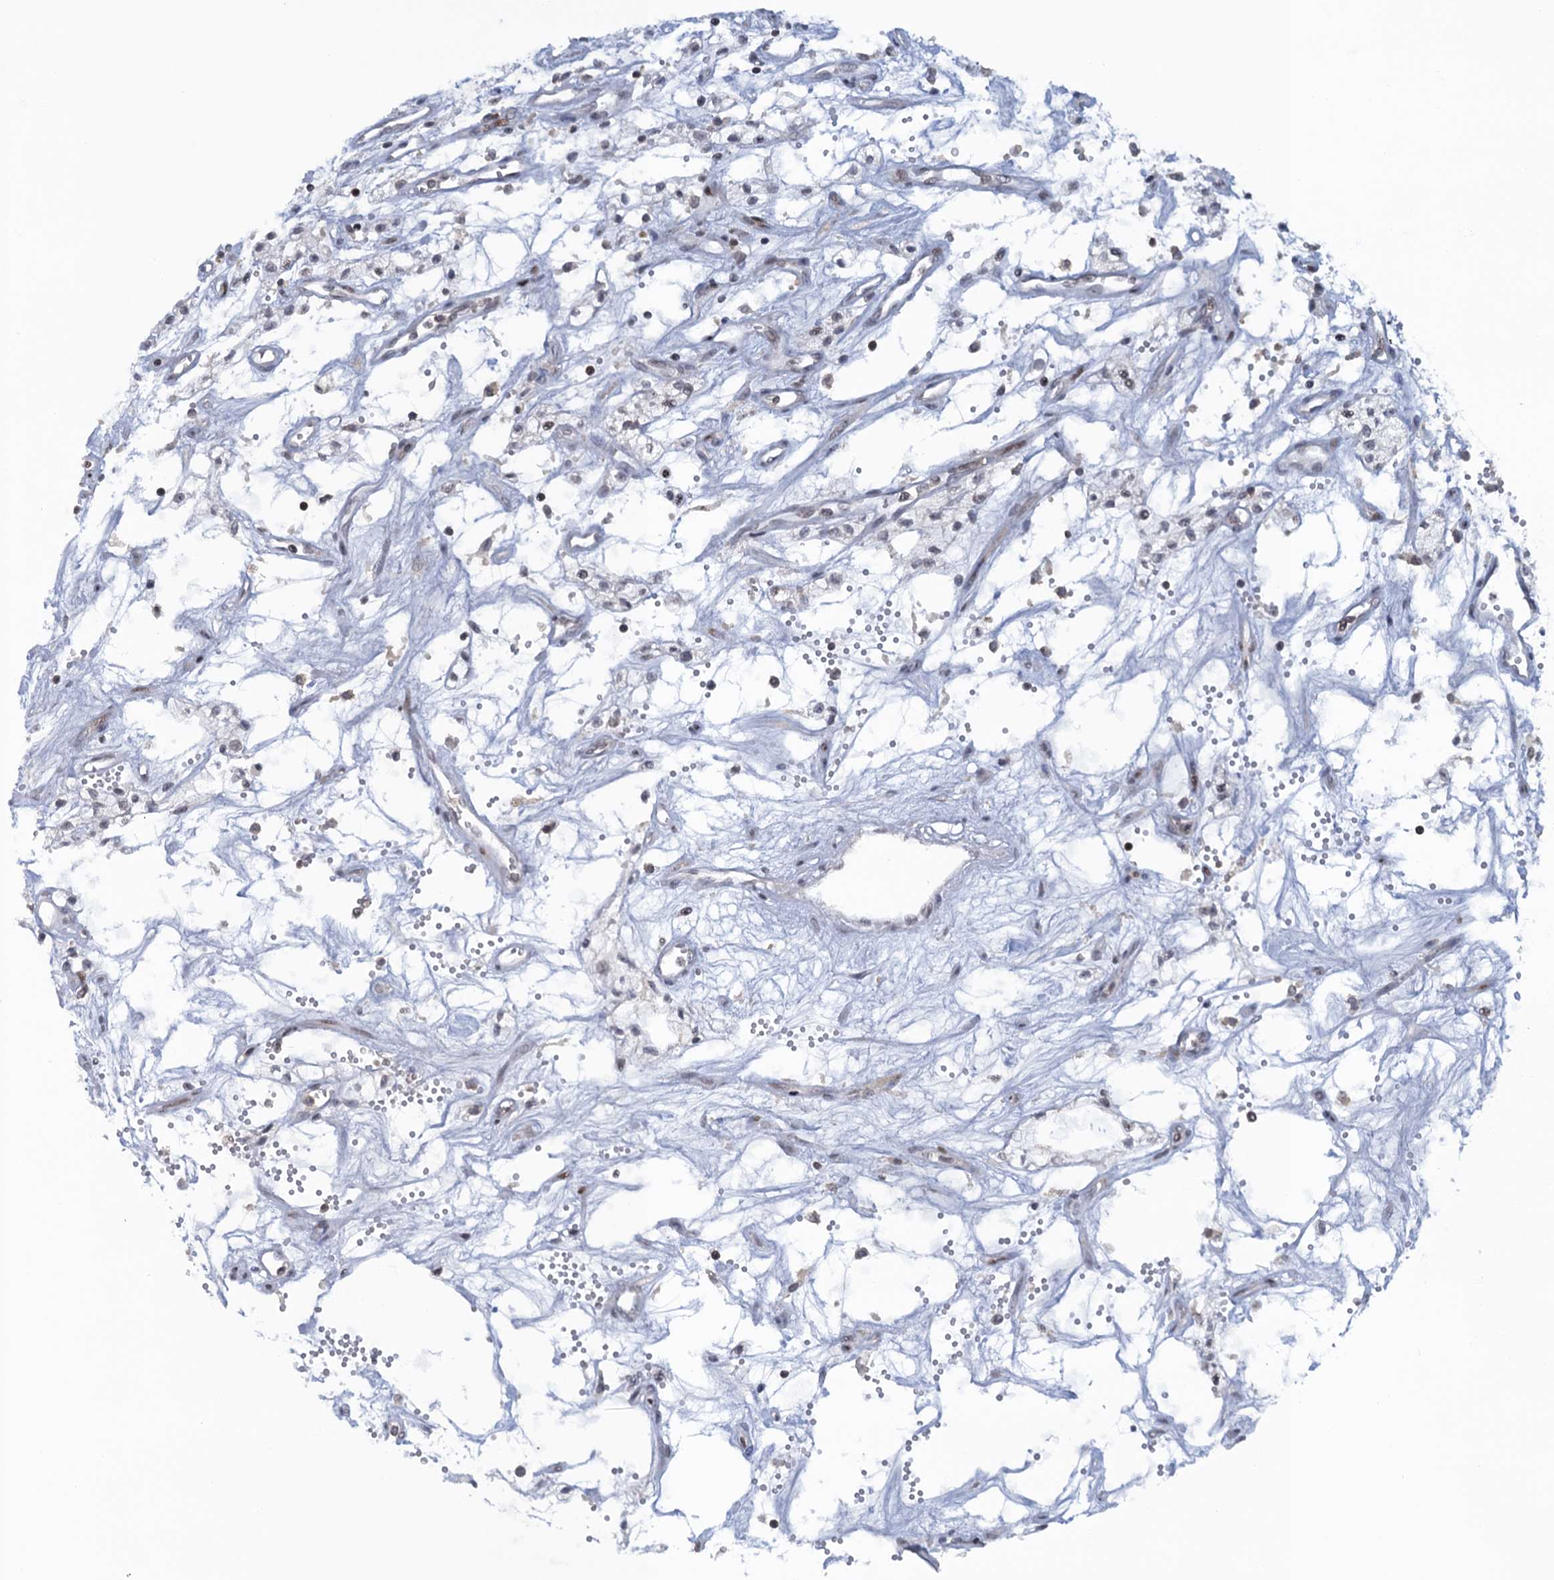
{"staining": {"intensity": "negative", "quantity": "none", "location": "none"}, "tissue": "renal cancer", "cell_type": "Tumor cells", "image_type": "cancer", "snomed": [{"axis": "morphology", "description": "Adenocarcinoma, NOS"}, {"axis": "topography", "description": "Kidney"}], "caption": "The histopathology image shows no staining of tumor cells in renal cancer (adenocarcinoma). The staining was performed using DAB (3,3'-diaminobenzidine) to visualize the protein expression in brown, while the nuclei were stained in blue with hematoxylin (Magnification: 20x).", "gene": "FYB1", "patient": {"sex": "male", "age": 59}}